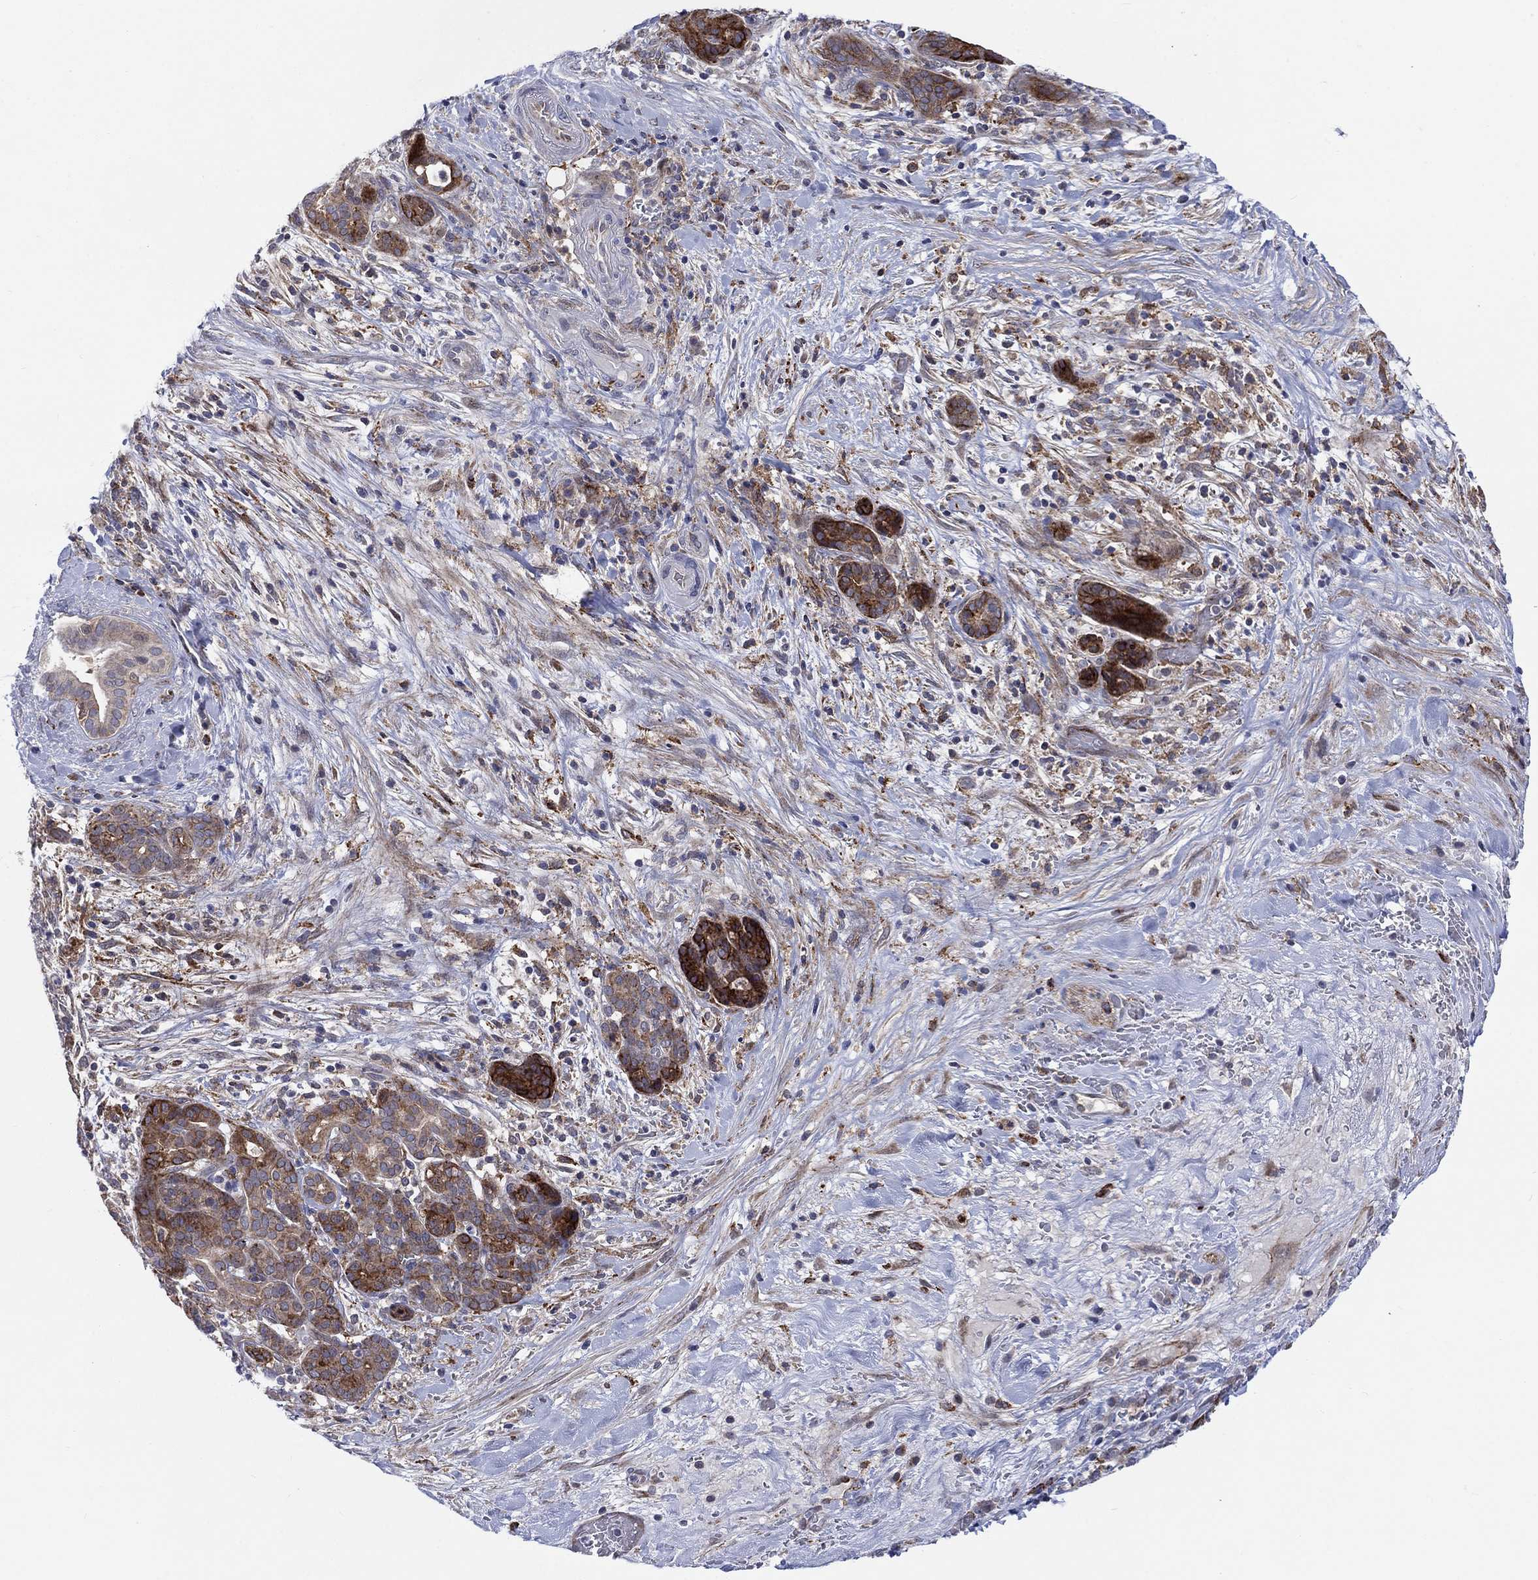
{"staining": {"intensity": "strong", "quantity": "<25%", "location": "cytoplasmic/membranous"}, "tissue": "pancreatic cancer", "cell_type": "Tumor cells", "image_type": "cancer", "snomed": [{"axis": "morphology", "description": "Adenocarcinoma, NOS"}, {"axis": "topography", "description": "Pancreas"}], "caption": "A micrograph of human adenocarcinoma (pancreatic) stained for a protein reveals strong cytoplasmic/membranous brown staining in tumor cells. (Stains: DAB (3,3'-diaminobenzidine) in brown, nuclei in blue, Microscopy: brightfield microscopy at high magnification).", "gene": "SLC35F2", "patient": {"sex": "male", "age": 44}}